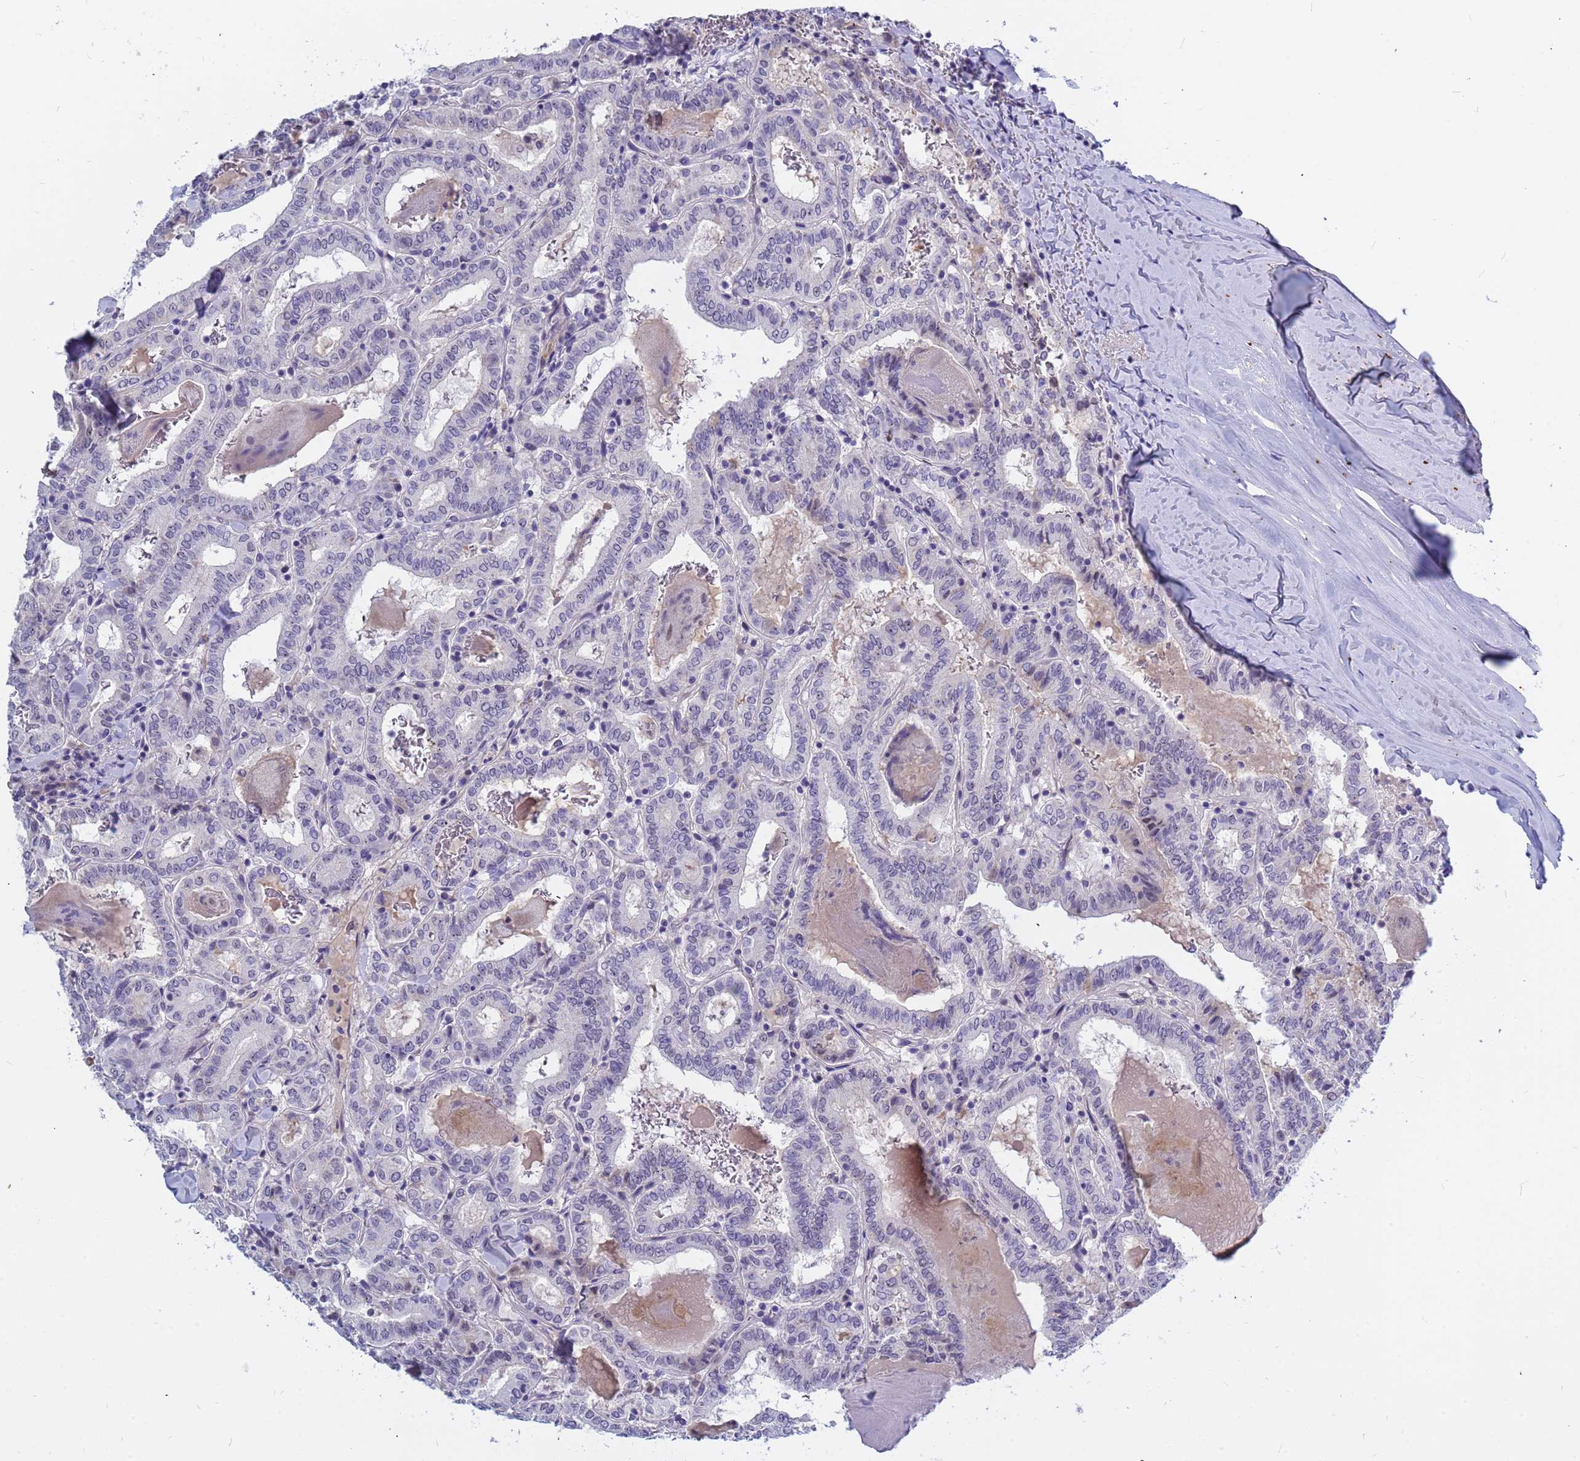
{"staining": {"intensity": "negative", "quantity": "none", "location": "none"}, "tissue": "thyroid cancer", "cell_type": "Tumor cells", "image_type": "cancer", "snomed": [{"axis": "morphology", "description": "Papillary adenocarcinoma, NOS"}, {"axis": "topography", "description": "Thyroid gland"}], "caption": "There is no significant expression in tumor cells of papillary adenocarcinoma (thyroid). Brightfield microscopy of immunohistochemistry stained with DAB (3,3'-diaminobenzidine) (brown) and hematoxylin (blue), captured at high magnification.", "gene": "CXorf65", "patient": {"sex": "female", "age": 72}}